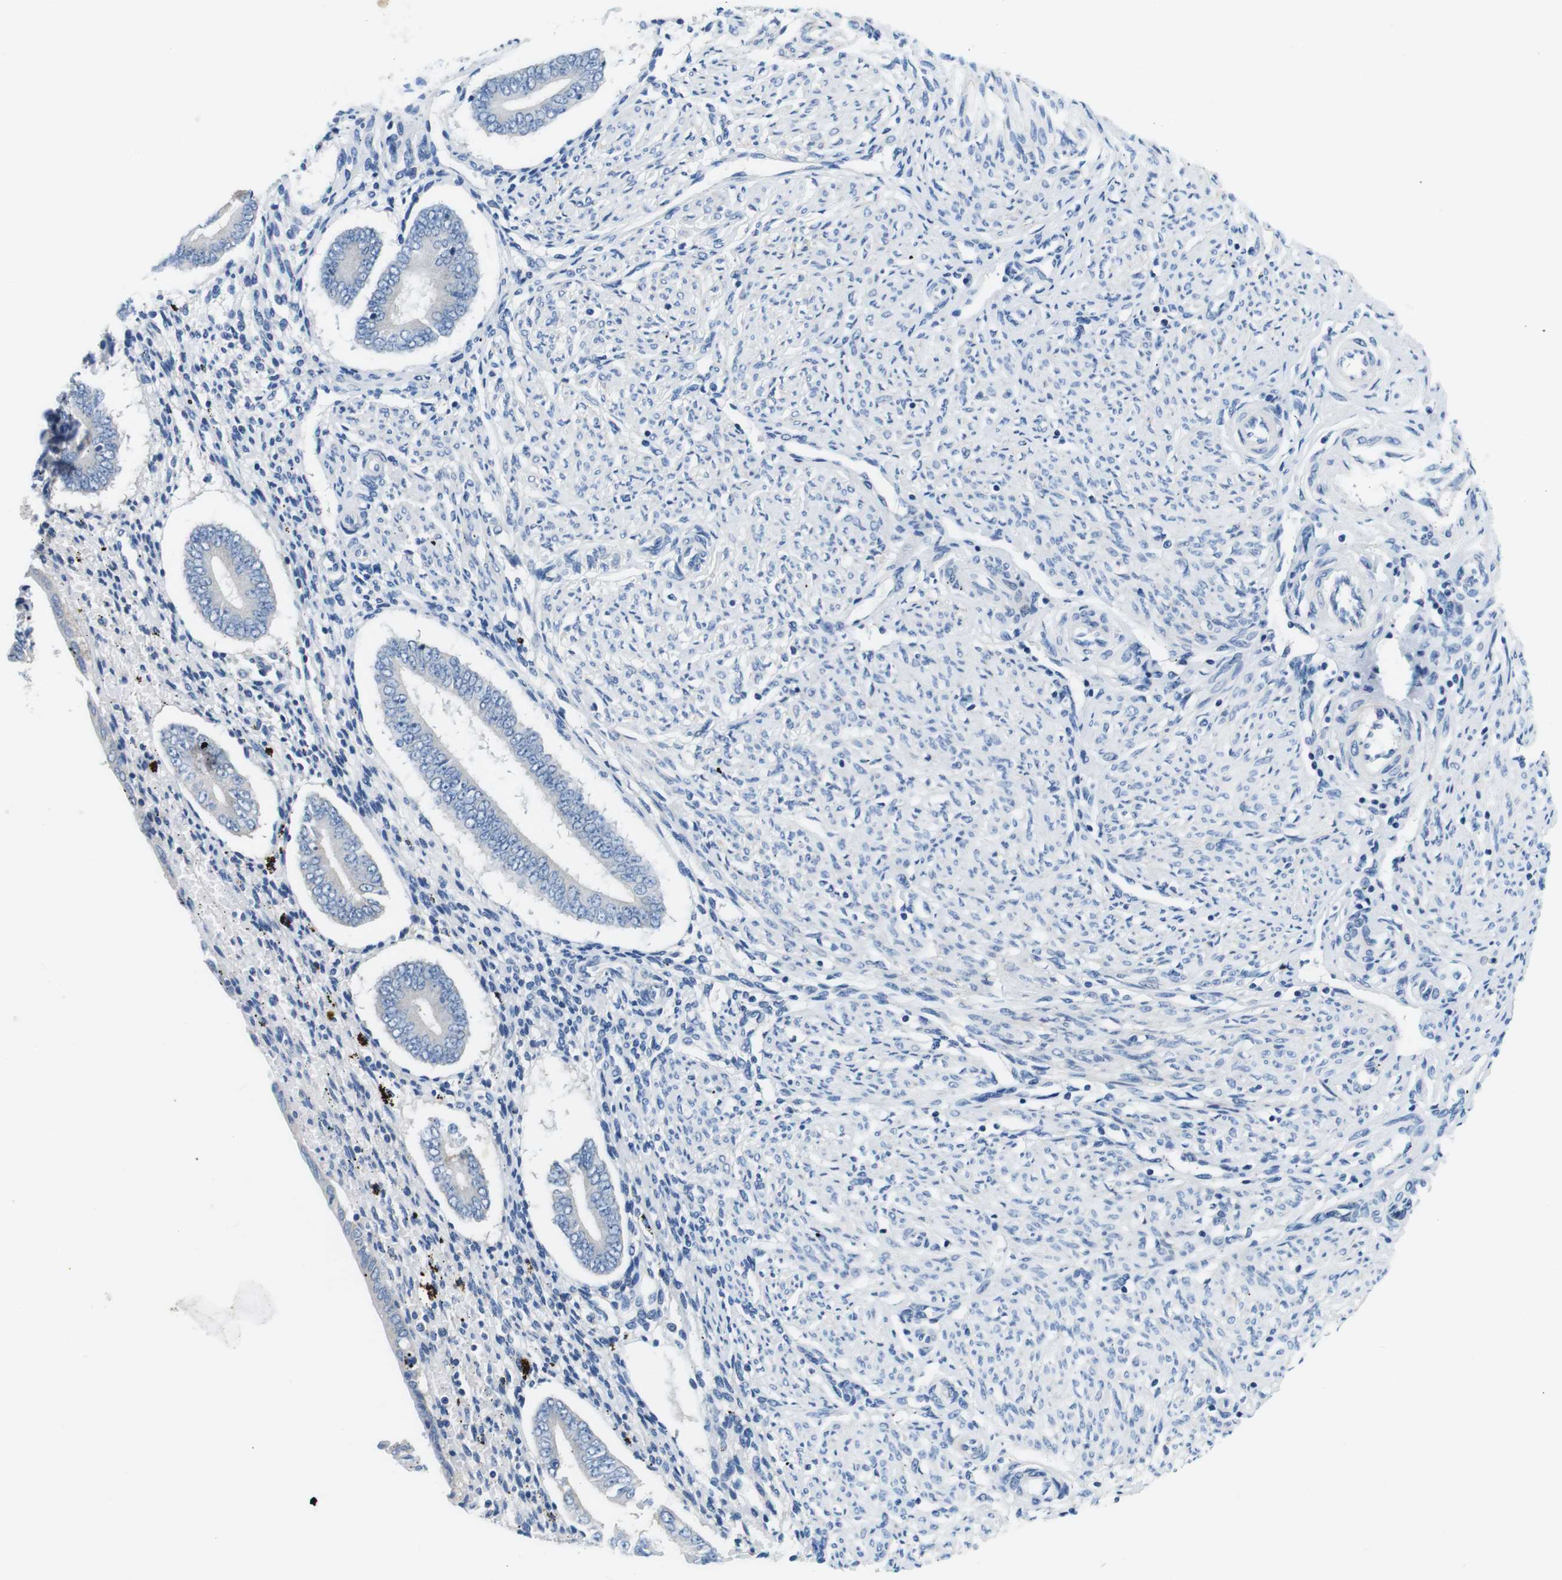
{"staining": {"intensity": "negative", "quantity": "none", "location": "none"}, "tissue": "endometrium", "cell_type": "Cells in endometrial stroma", "image_type": "normal", "snomed": [{"axis": "morphology", "description": "Normal tissue, NOS"}, {"axis": "topography", "description": "Endometrium"}], "caption": "Immunohistochemical staining of unremarkable human endometrium displays no significant staining in cells in endometrial stroma.", "gene": "DENND4C", "patient": {"sex": "female", "age": 42}}